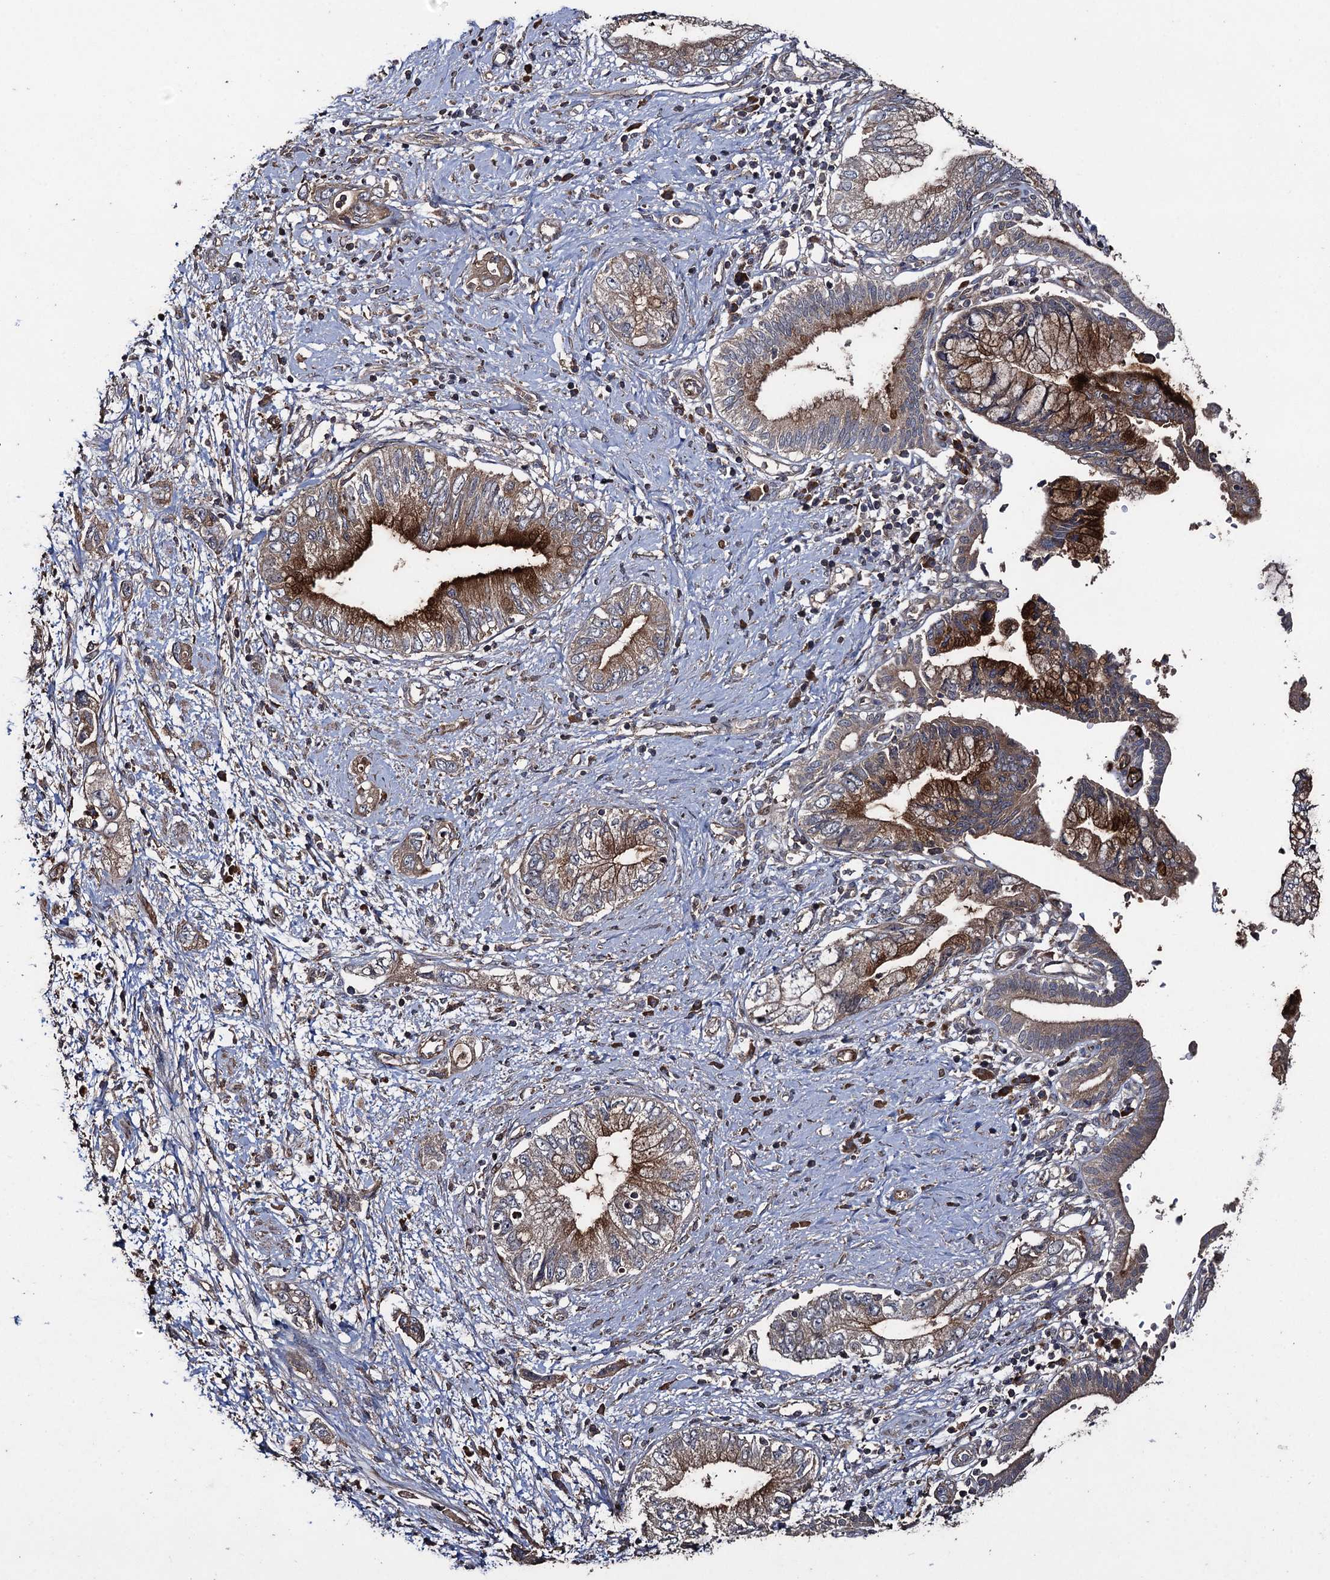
{"staining": {"intensity": "strong", "quantity": "25%-75%", "location": "cytoplasmic/membranous"}, "tissue": "pancreatic cancer", "cell_type": "Tumor cells", "image_type": "cancer", "snomed": [{"axis": "morphology", "description": "Adenocarcinoma, NOS"}, {"axis": "topography", "description": "Pancreas"}], "caption": "Immunohistochemistry (IHC) image of neoplastic tissue: adenocarcinoma (pancreatic) stained using immunohistochemistry (IHC) shows high levels of strong protein expression localized specifically in the cytoplasmic/membranous of tumor cells, appearing as a cytoplasmic/membranous brown color.", "gene": "TXNDC11", "patient": {"sex": "female", "age": 73}}